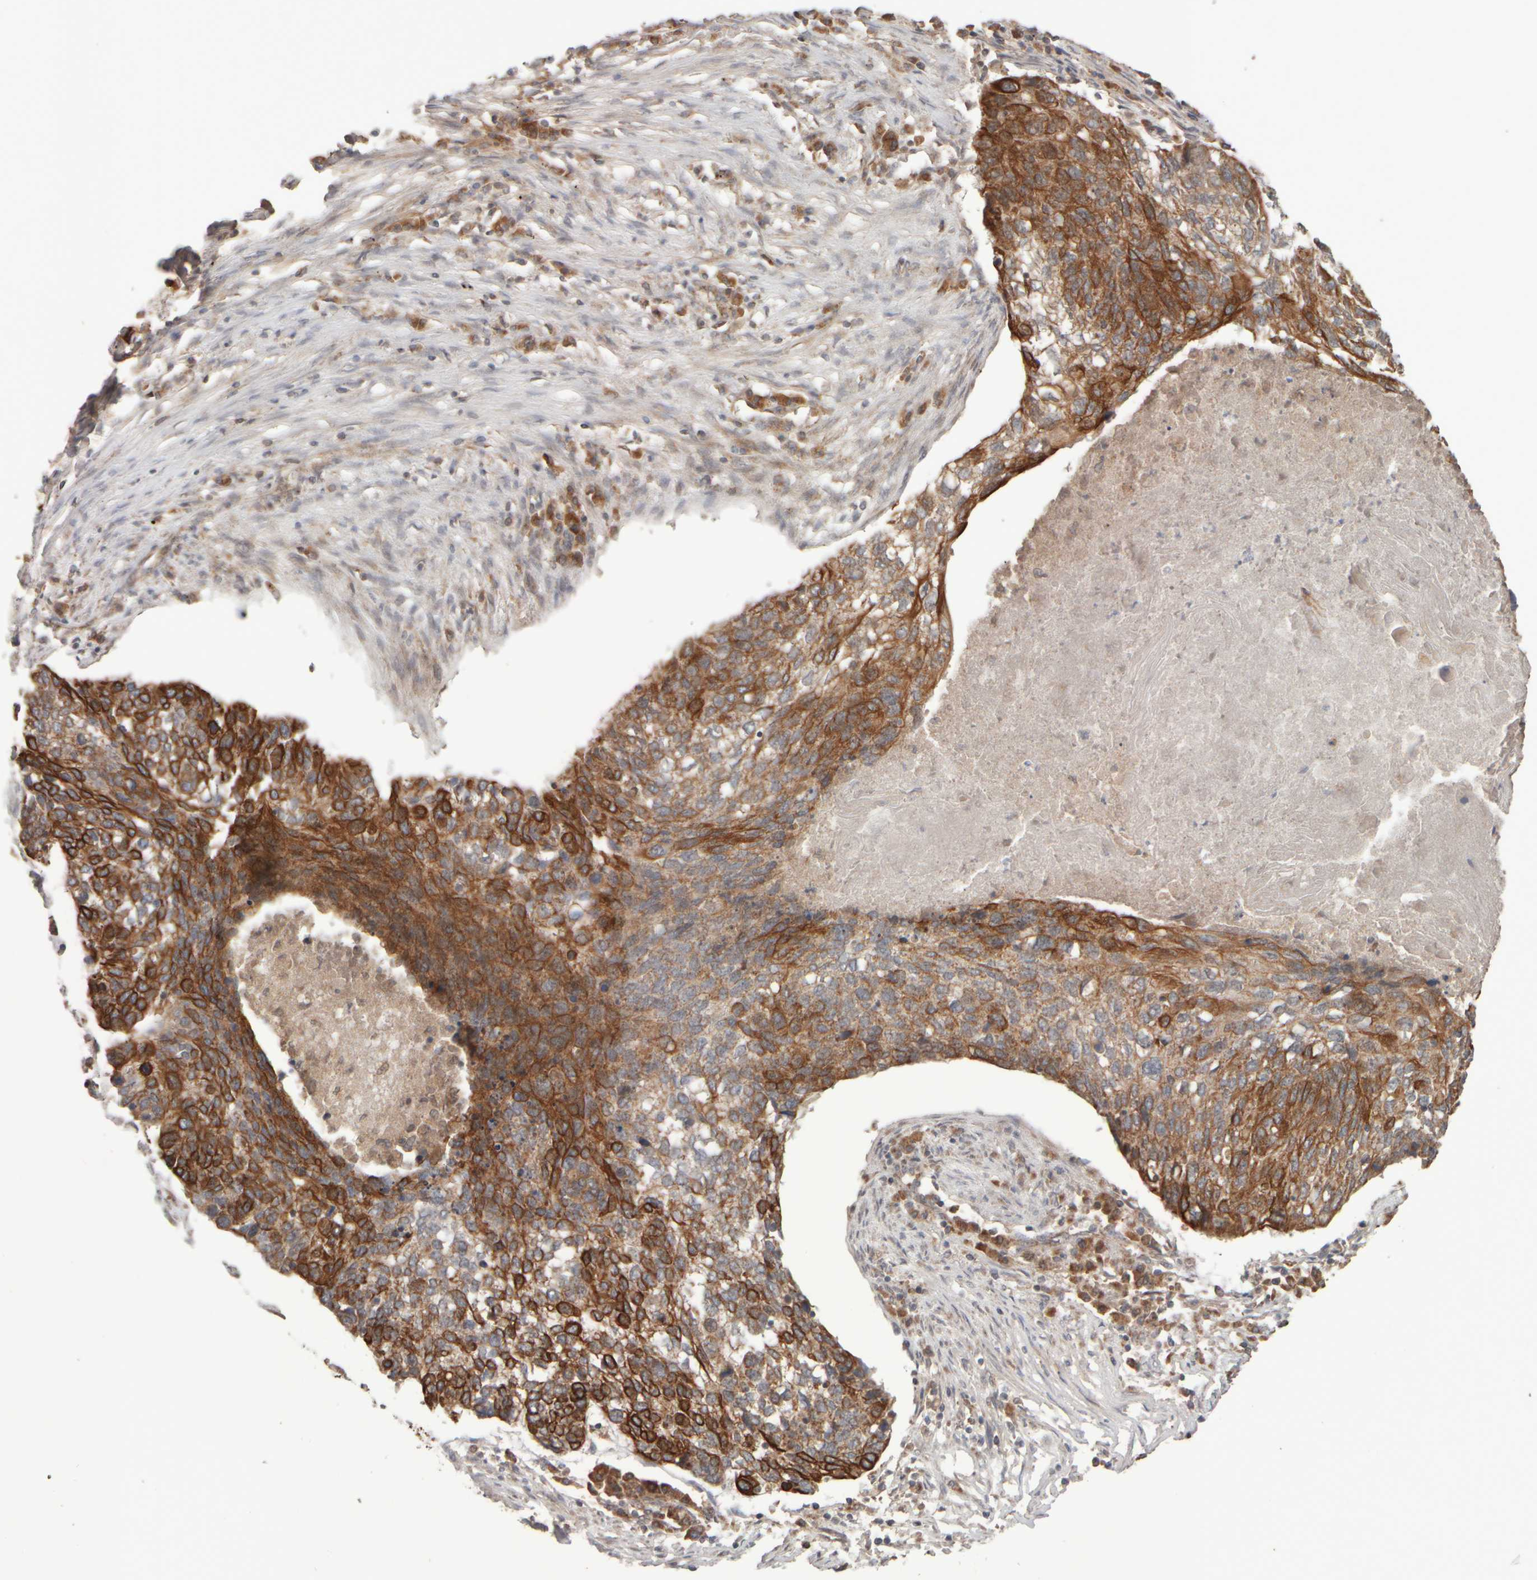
{"staining": {"intensity": "strong", "quantity": ">75%", "location": "cytoplasmic/membranous"}, "tissue": "lung cancer", "cell_type": "Tumor cells", "image_type": "cancer", "snomed": [{"axis": "morphology", "description": "Squamous cell carcinoma, NOS"}, {"axis": "topography", "description": "Lung"}], "caption": "Human squamous cell carcinoma (lung) stained for a protein (brown) reveals strong cytoplasmic/membranous positive staining in approximately >75% of tumor cells.", "gene": "EIF2B3", "patient": {"sex": "female", "age": 63}}